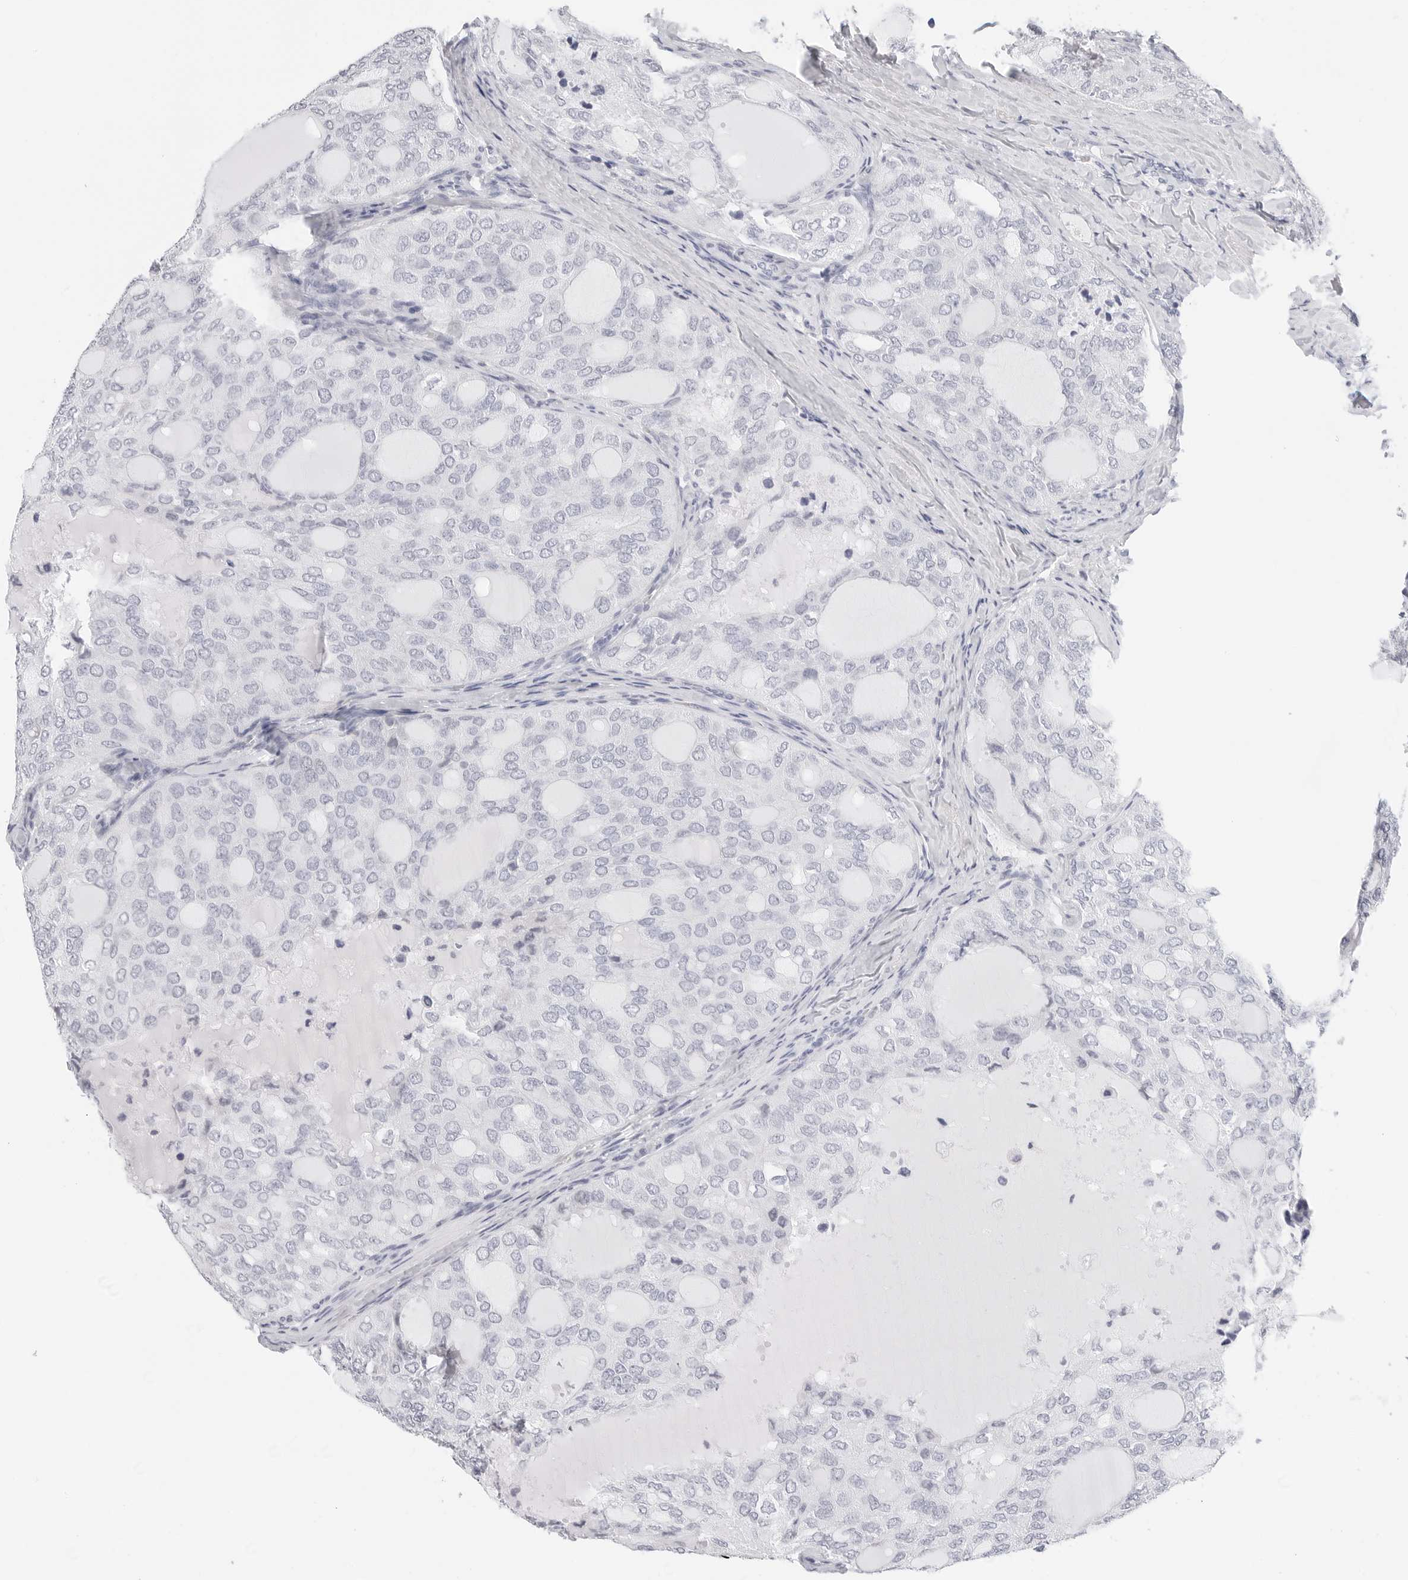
{"staining": {"intensity": "negative", "quantity": "none", "location": "none"}, "tissue": "thyroid cancer", "cell_type": "Tumor cells", "image_type": "cancer", "snomed": [{"axis": "morphology", "description": "Follicular adenoma carcinoma, NOS"}, {"axis": "topography", "description": "Thyroid gland"}], "caption": "Tumor cells show no significant expression in thyroid follicular adenoma carcinoma. (Immunohistochemistry (ihc), brightfield microscopy, high magnification).", "gene": "HMGCS2", "patient": {"sex": "male", "age": 75}}